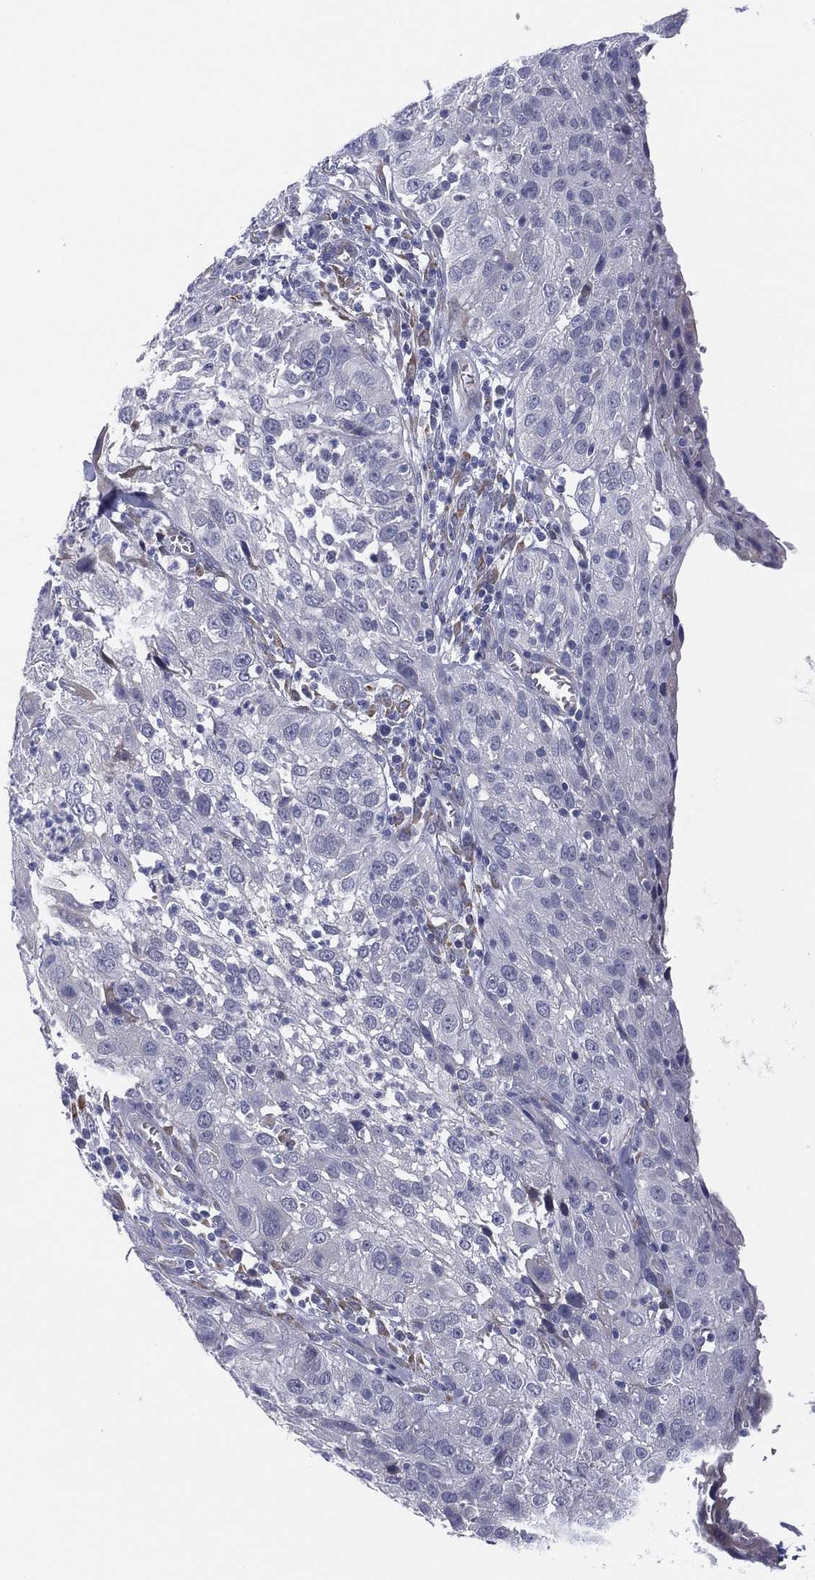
{"staining": {"intensity": "negative", "quantity": "none", "location": "none"}, "tissue": "cervical cancer", "cell_type": "Tumor cells", "image_type": "cancer", "snomed": [{"axis": "morphology", "description": "Squamous cell carcinoma, NOS"}, {"axis": "topography", "description": "Cervix"}], "caption": "Tumor cells show no significant protein positivity in cervical cancer (squamous cell carcinoma).", "gene": "MLF1", "patient": {"sex": "female", "age": 32}}